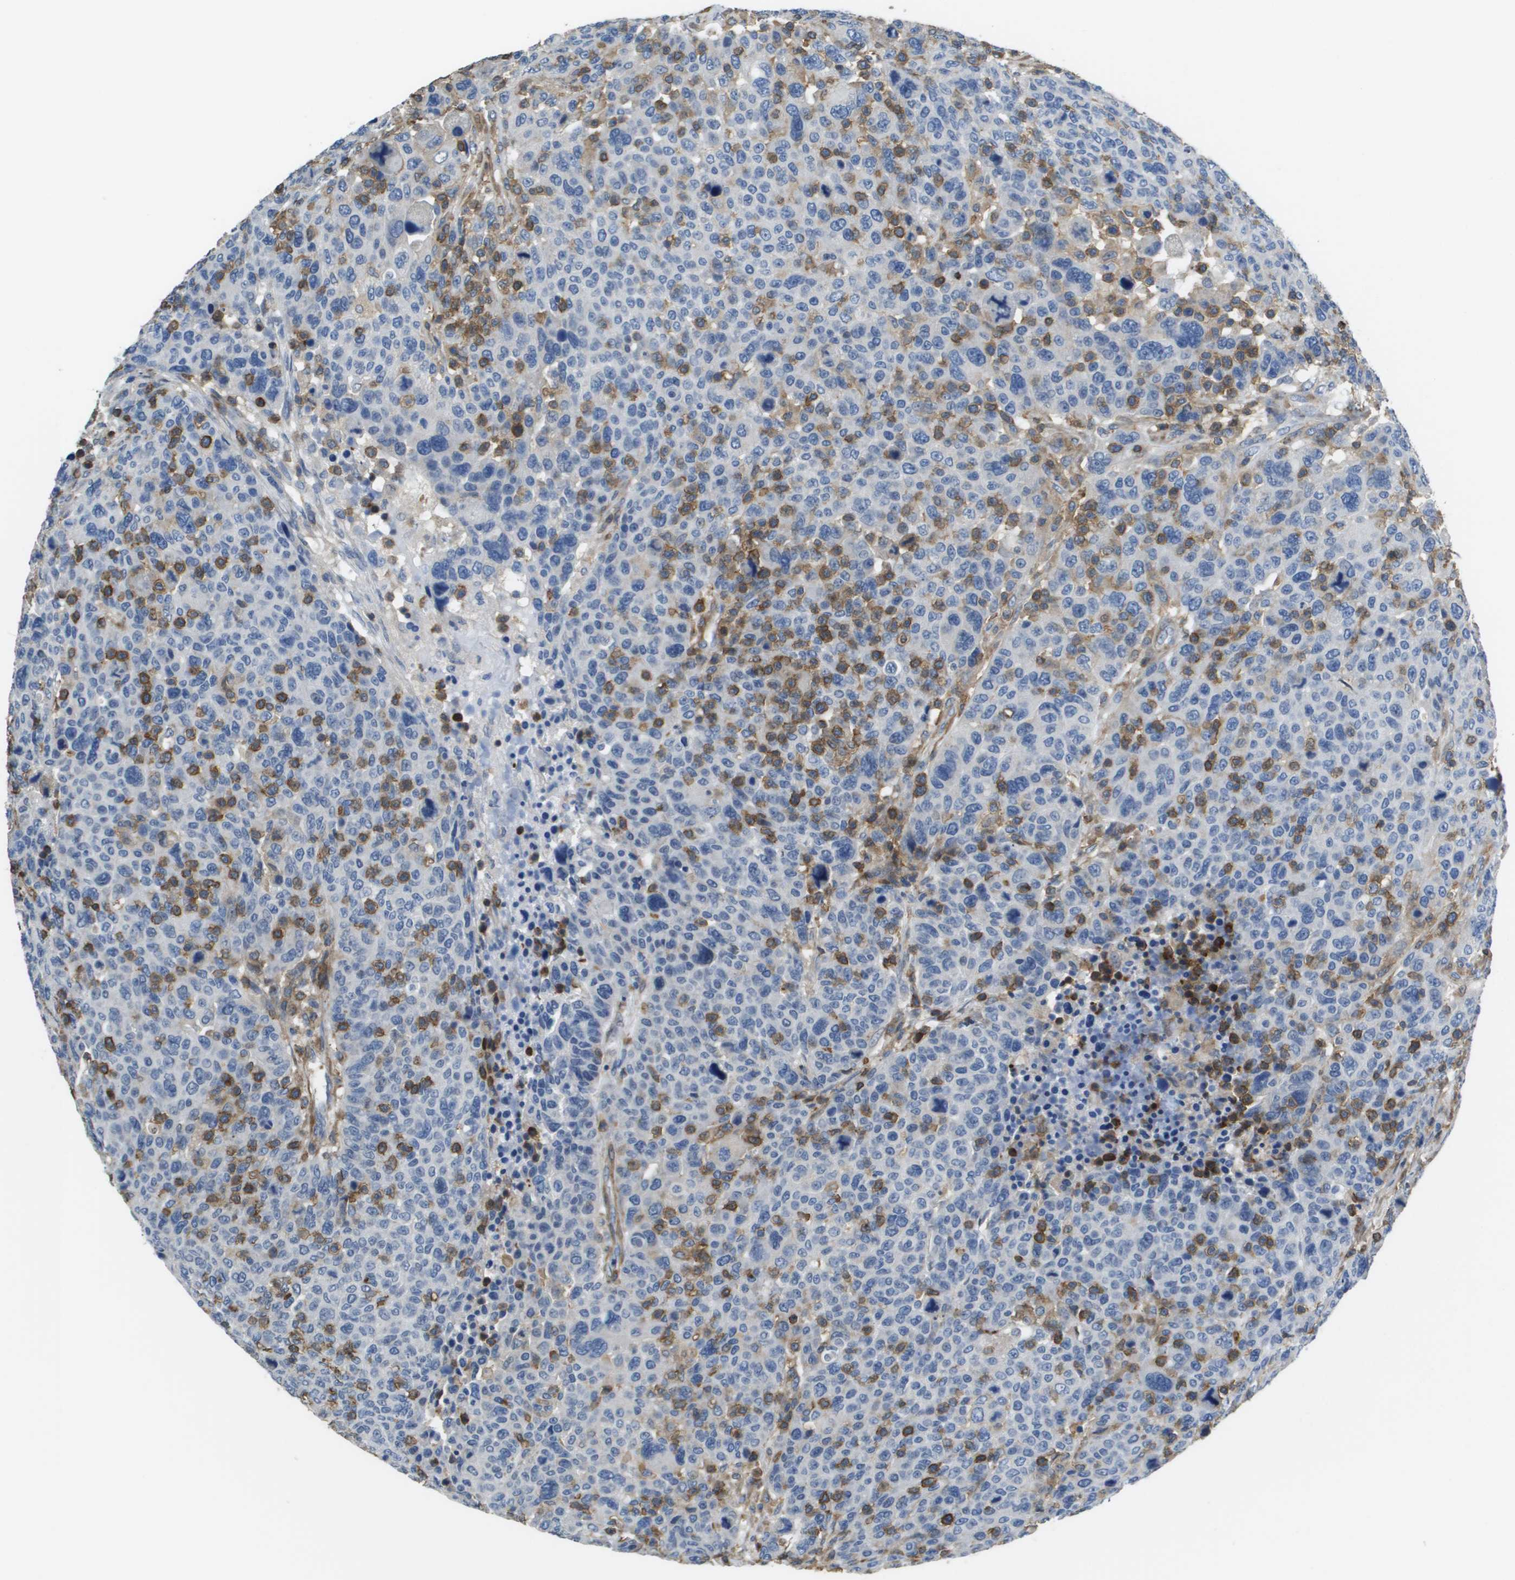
{"staining": {"intensity": "negative", "quantity": "none", "location": "none"}, "tissue": "breast cancer", "cell_type": "Tumor cells", "image_type": "cancer", "snomed": [{"axis": "morphology", "description": "Duct carcinoma"}, {"axis": "topography", "description": "Breast"}], "caption": "Breast cancer was stained to show a protein in brown. There is no significant positivity in tumor cells. (Brightfield microscopy of DAB (3,3'-diaminobenzidine) immunohistochemistry (IHC) at high magnification).", "gene": "RCSD1", "patient": {"sex": "female", "age": 37}}